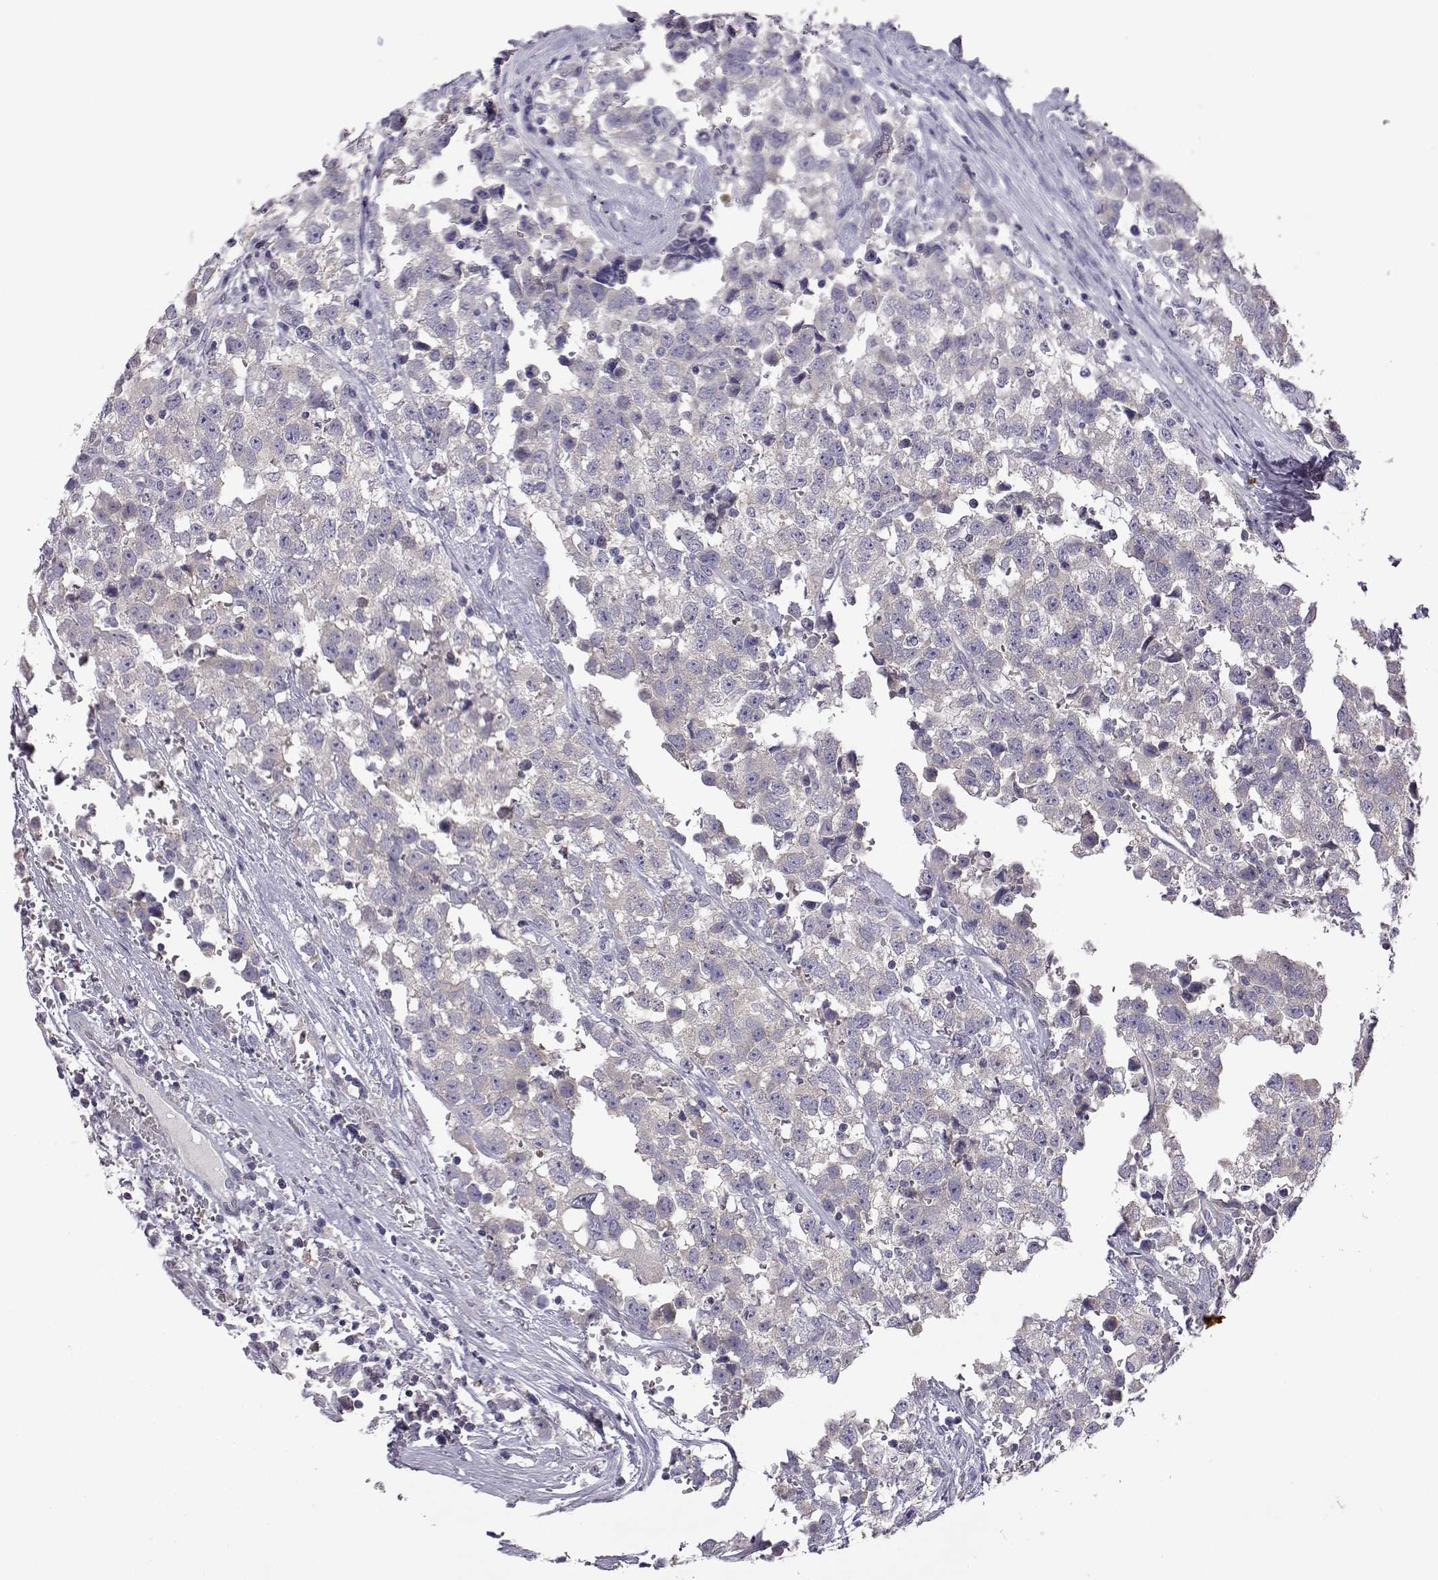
{"staining": {"intensity": "negative", "quantity": "none", "location": "none"}, "tissue": "testis cancer", "cell_type": "Tumor cells", "image_type": "cancer", "snomed": [{"axis": "morphology", "description": "Seminoma, NOS"}, {"axis": "topography", "description": "Testis"}], "caption": "Immunohistochemical staining of testis cancer demonstrates no significant expression in tumor cells.", "gene": "VGF", "patient": {"sex": "male", "age": 34}}